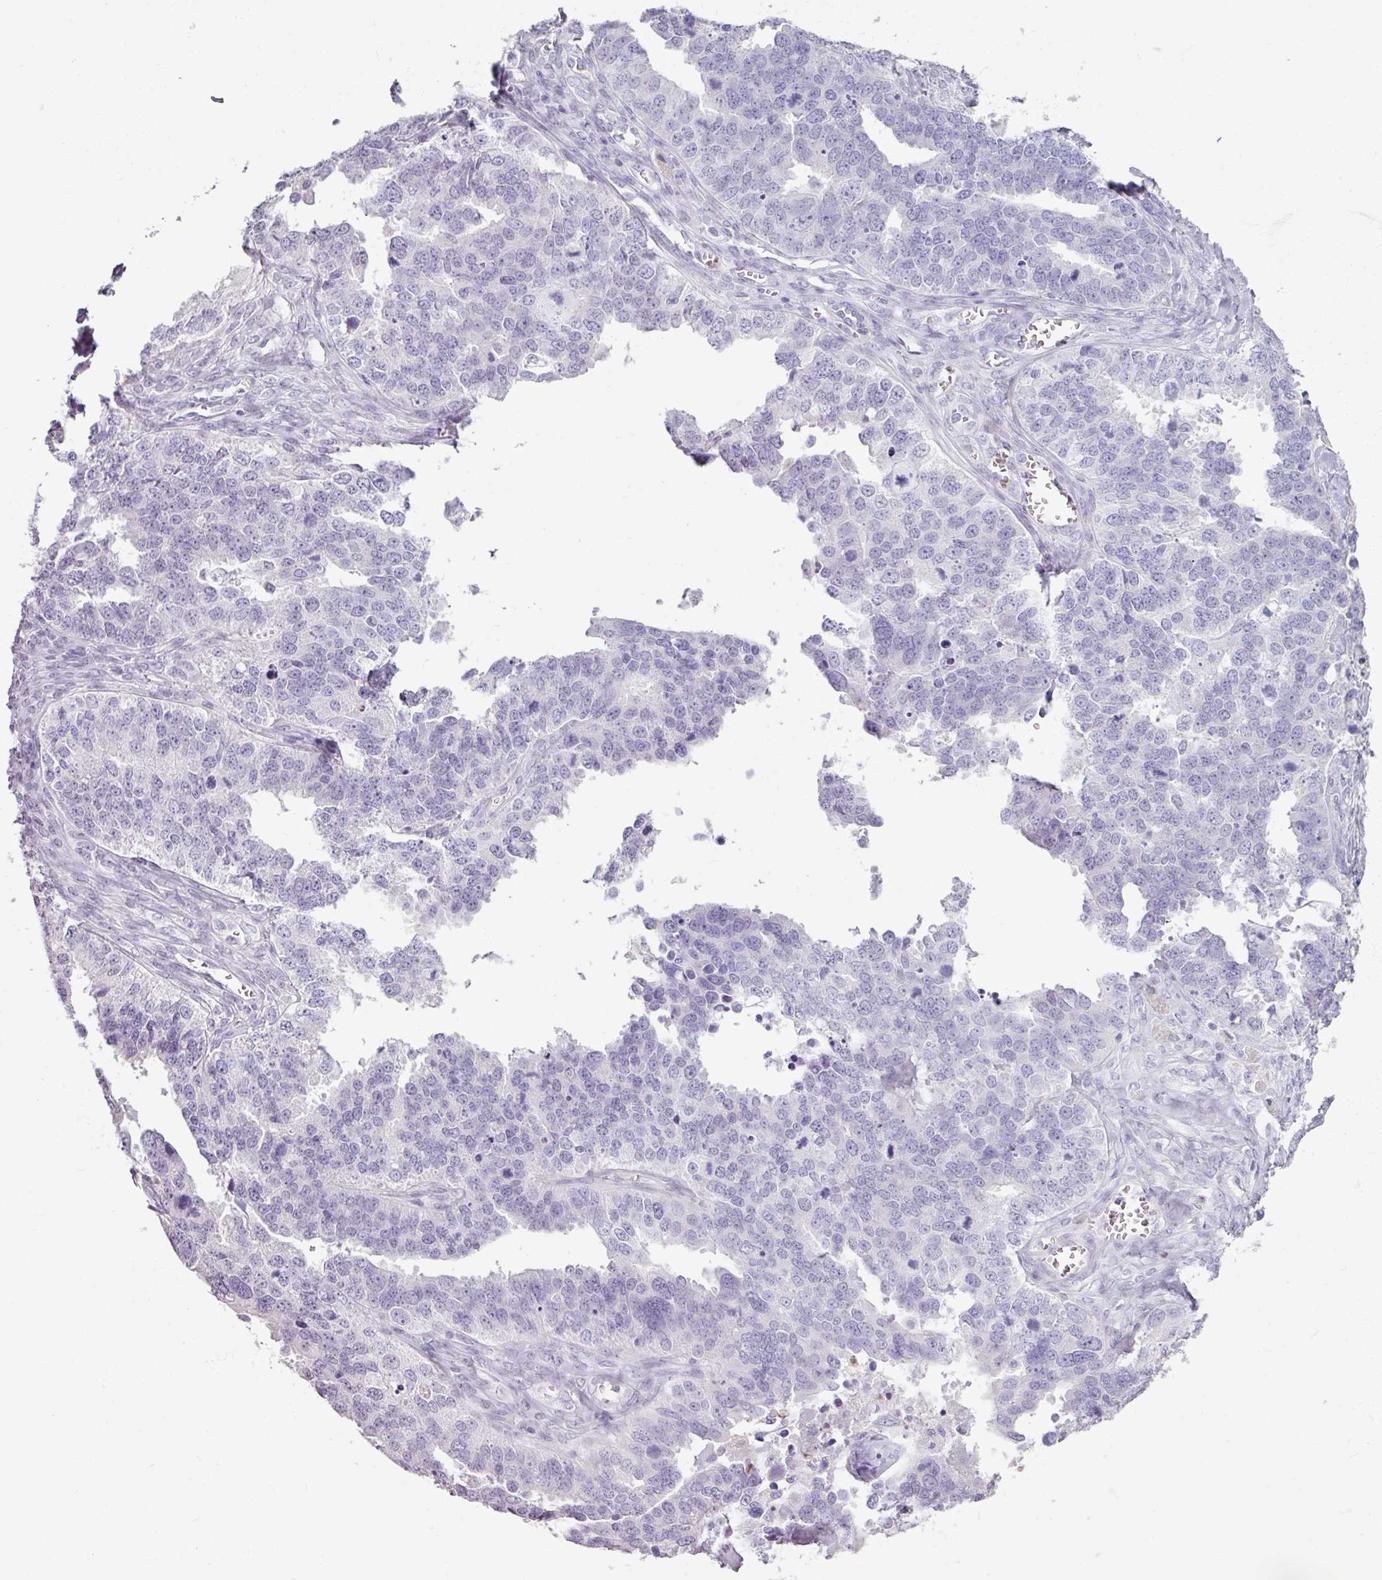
{"staining": {"intensity": "negative", "quantity": "none", "location": "none"}, "tissue": "ovarian cancer", "cell_type": "Tumor cells", "image_type": "cancer", "snomed": [{"axis": "morphology", "description": "Cystadenocarcinoma, serous, NOS"}, {"axis": "topography", "description": "Ovary"}], "caption": "IHC histopathology image of neoplastic tissue: ovarian cancer stained with DAB (3,3'-diaminobenzidine) reveals no significant protein staining in tumor cells. Nuclei are stained in blue.", "gene": "ARG1", "patient": {"sex": "female", "age": 76}}